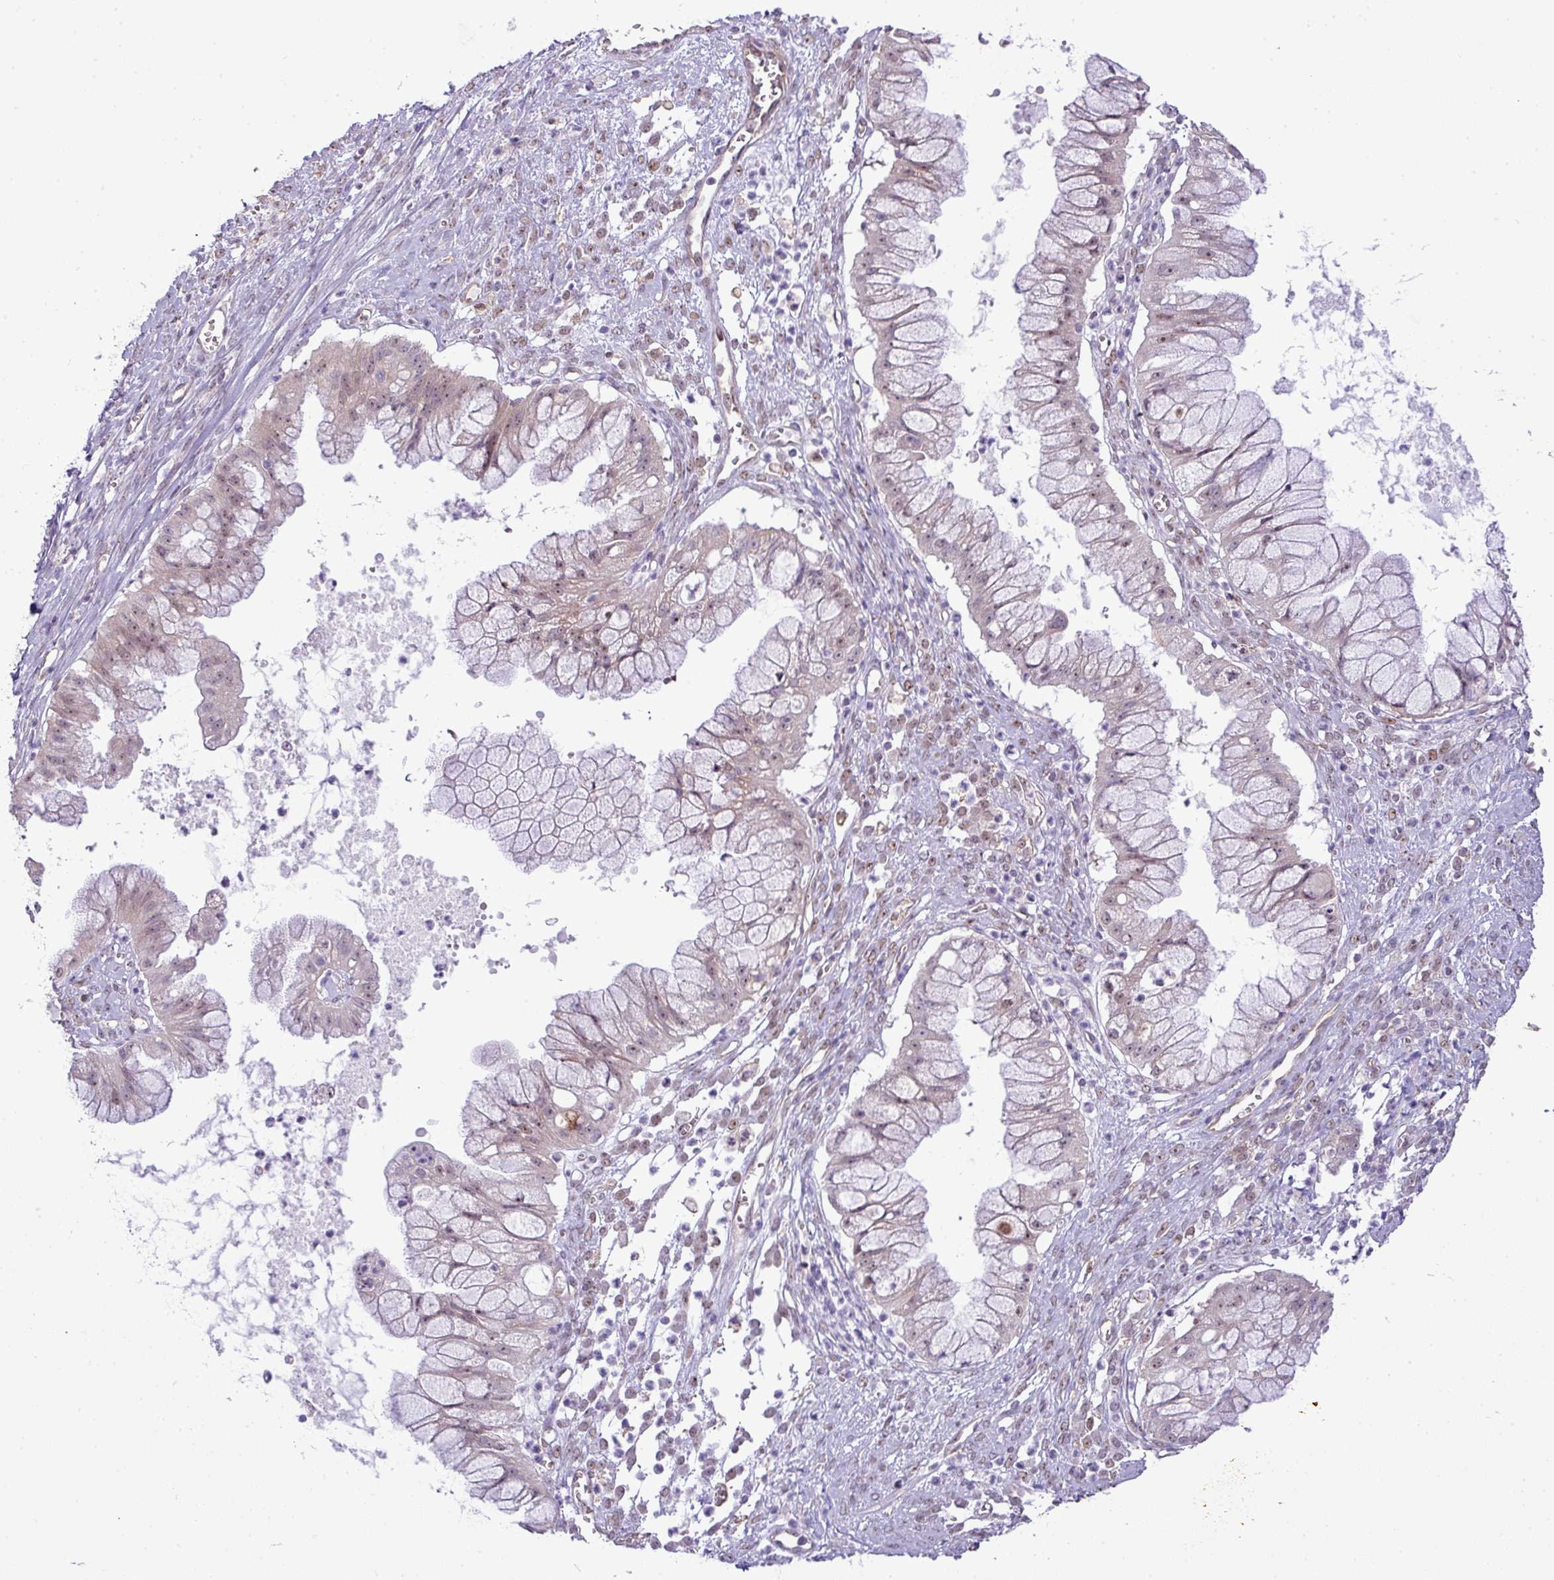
{"staining": {"intensity": "weak", "quantity": "25%-75%", "location": "nuclear"}, "tissue": "ovarian cancer", "cell_type": "Tumor cells", "image_type": "cancer", "snomed": [{"axis": "morphology", "description": "Cystadenocarcinoma, mucinous, NOS"}, {"axis": "topography", "description": "Ovary"}], "caption": "Immunohistochemical staining of mucinous cystadenocarcinoma (ovarian) exhibits low levels of weak nuclear expression in approximately 25%-75% of tumor cells. (brown staining indicates protein expression, while blue staining denotes nuclei).", "gene": "MAK16", "patient": {"sex": "female", "age": 70}}